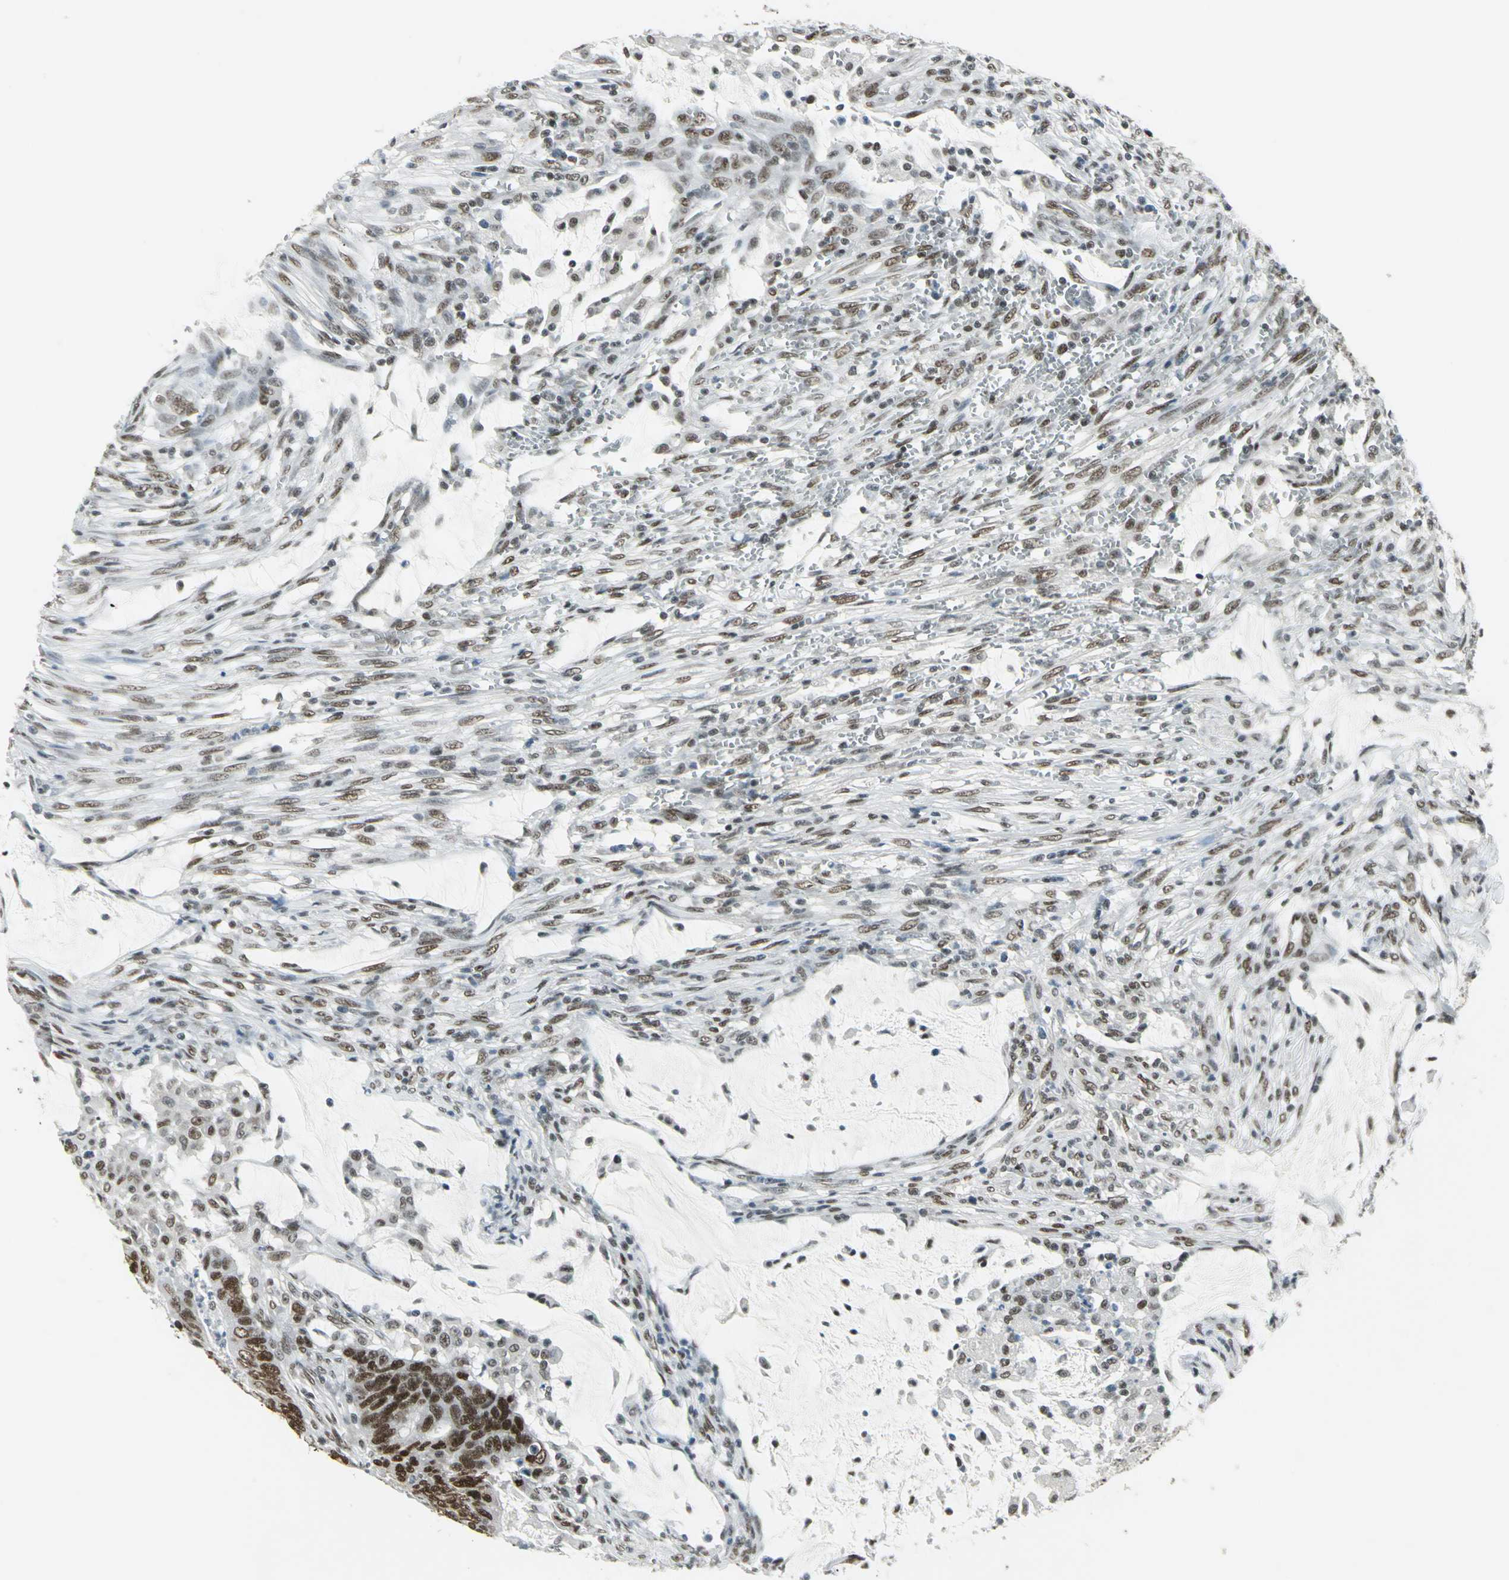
{"staining": {"intensity": "strong", "quantity": ">75%", "location": "nuclear"}, "tissue": "colorectal cancer", "cell_type": "Tumor cells", "image_type": "cancer", "snomed": [{"axis": "morphology", "description": "Adenocarcinoma, NOS"}, {"axis": "topography", "description": "Colon"}], "caption": "An image showing strong nuclear expression in approximately >75% of tumor cells in adenocarcinoma (colorectal), as visualized by brown immunohistochemical staining.", "gene": "ADNP", "patient": {"sex": "male", "age": 45}}